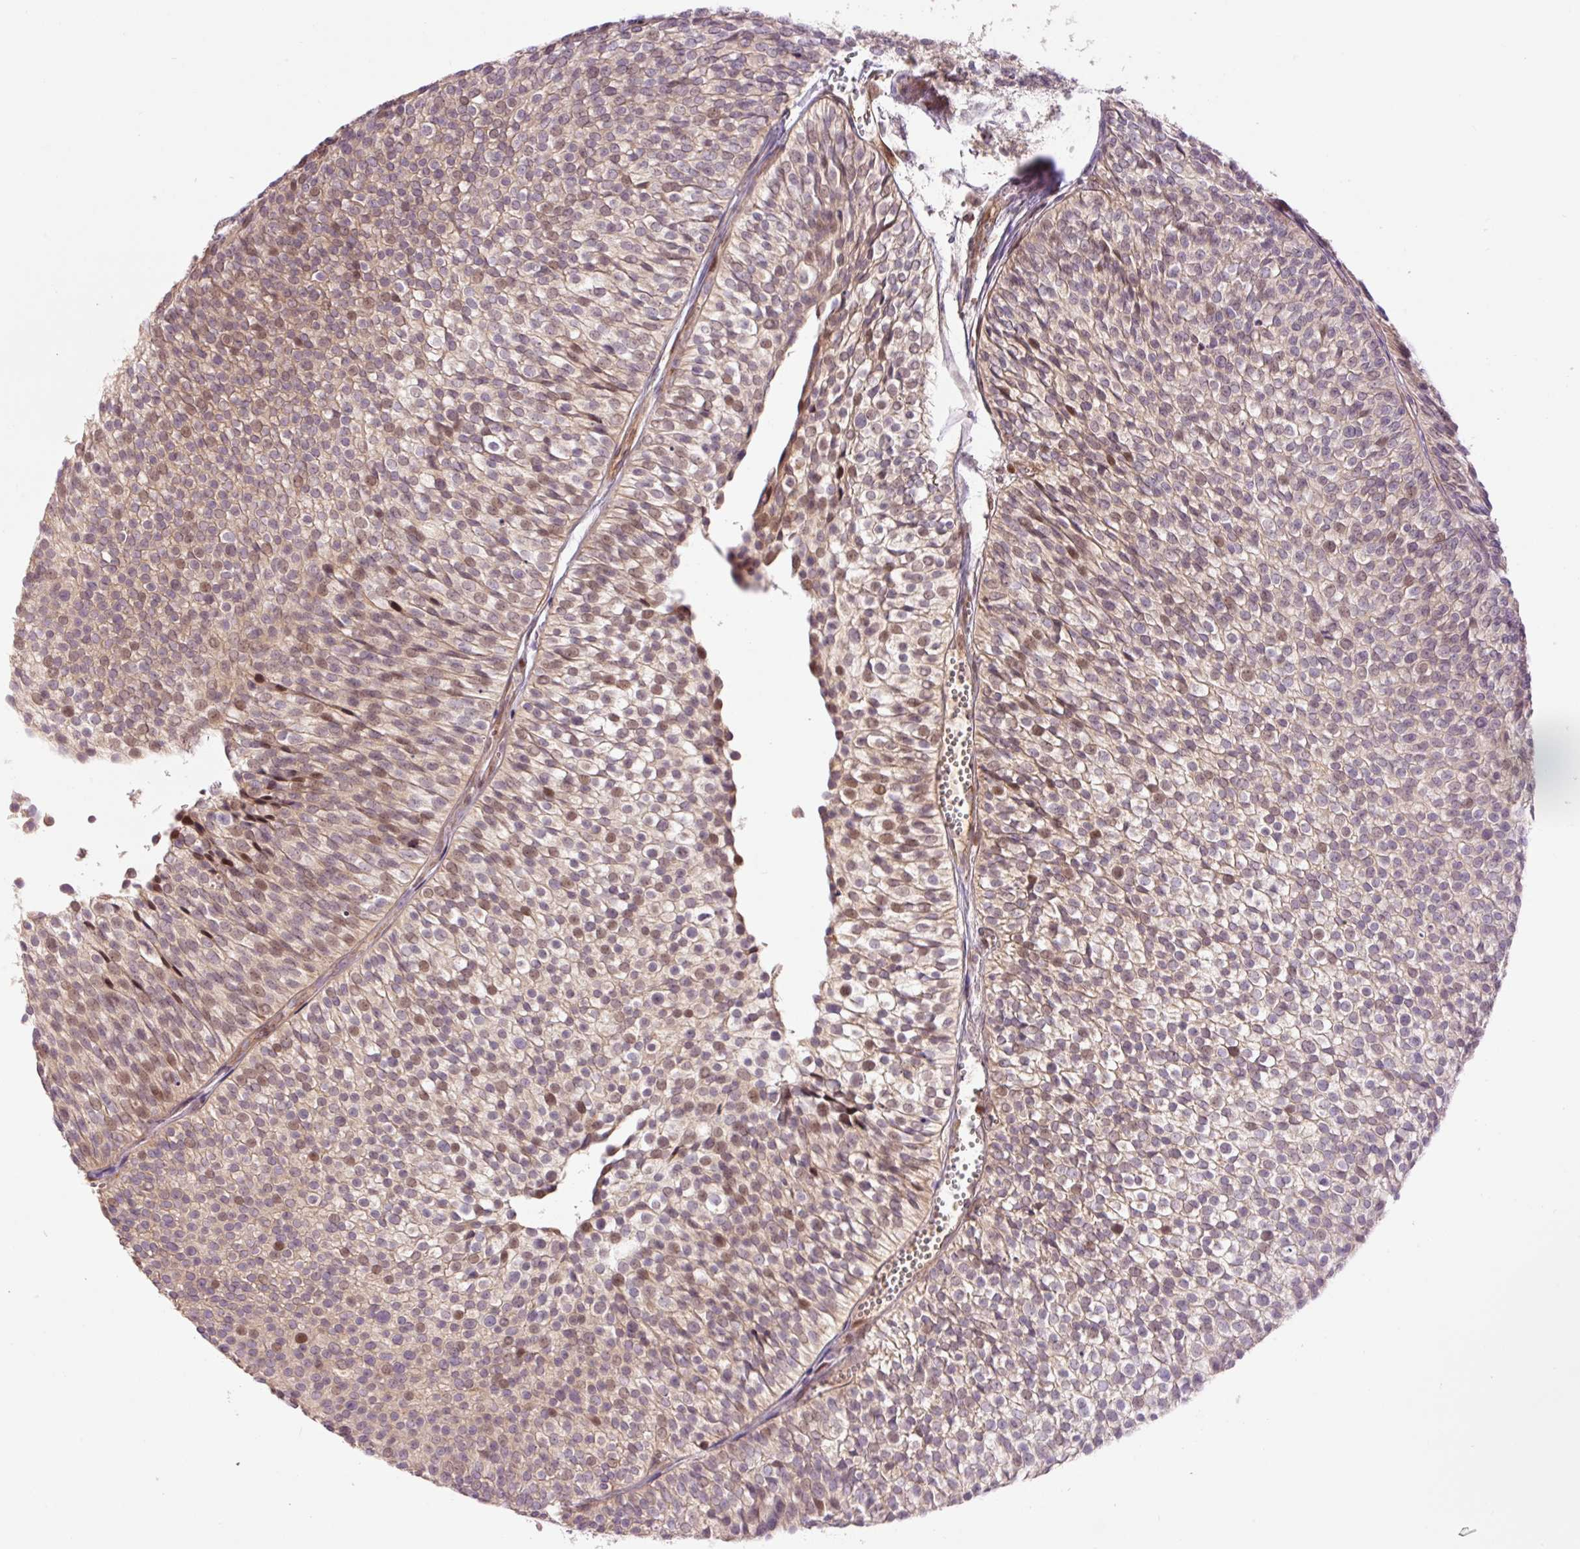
{"staining": {"intensity": "moderate", "quantity": "25%-75%", "location": "nuclear"}, "tissue": "urothelial cancer", "cell_type": "Tumor cells", "image_type": "cancer", "snomed": [{"axis": "morphology", "description": "Urothelial carcinoma, Low grade"}, {"axis": "topography", "description": "Urinary bladder"}], "caption": "DAB (3,3'-diaminobenzidine) immunohistochemical staining of human urothelial cancer shows moderate nuclear protein staining in approximately 25%-75% of tumor cells.", "gene": "SLC29A3", "patient": {"sex": "male", "age": 91}}